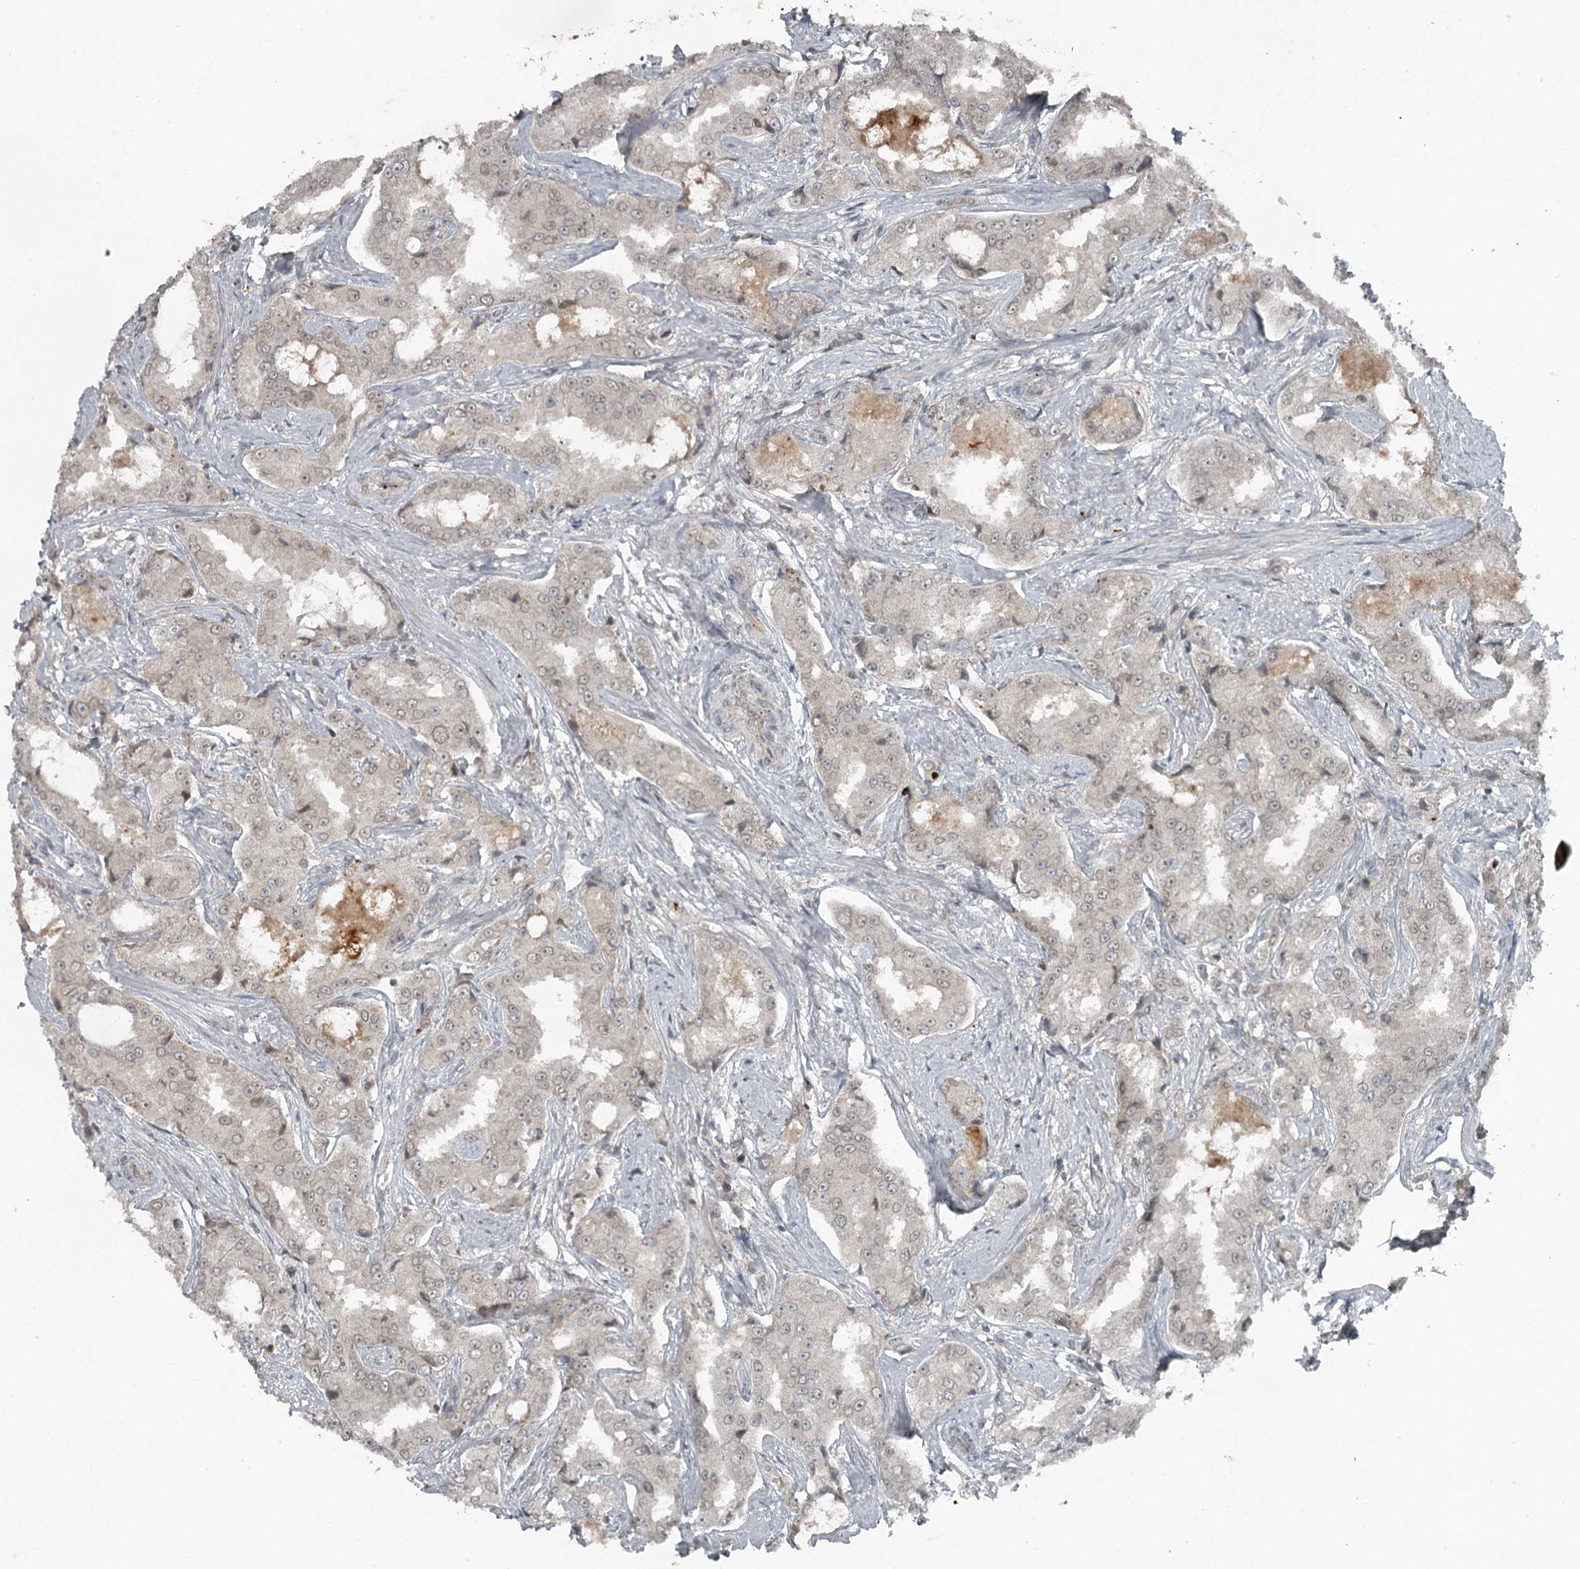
{"staining": {"intensity": "negative", "quantity": "none", "location": "none"}, "tissue": "prostate cancer", "cell_type": "Tumor cells", "image_type": "cancer", "snomed": [{"axis": "morphology", "description": "Adenocarcinoma, High grade"}, {"axis": "topography", "description": "Prostate"}], "caption": "A photomicrograph of human adenocarcinoma (high-grade) (prostate) is negative for staining in tumor cells.", "gene": "SLC39A8", "patient": {"sex": "male", "age": 73}}